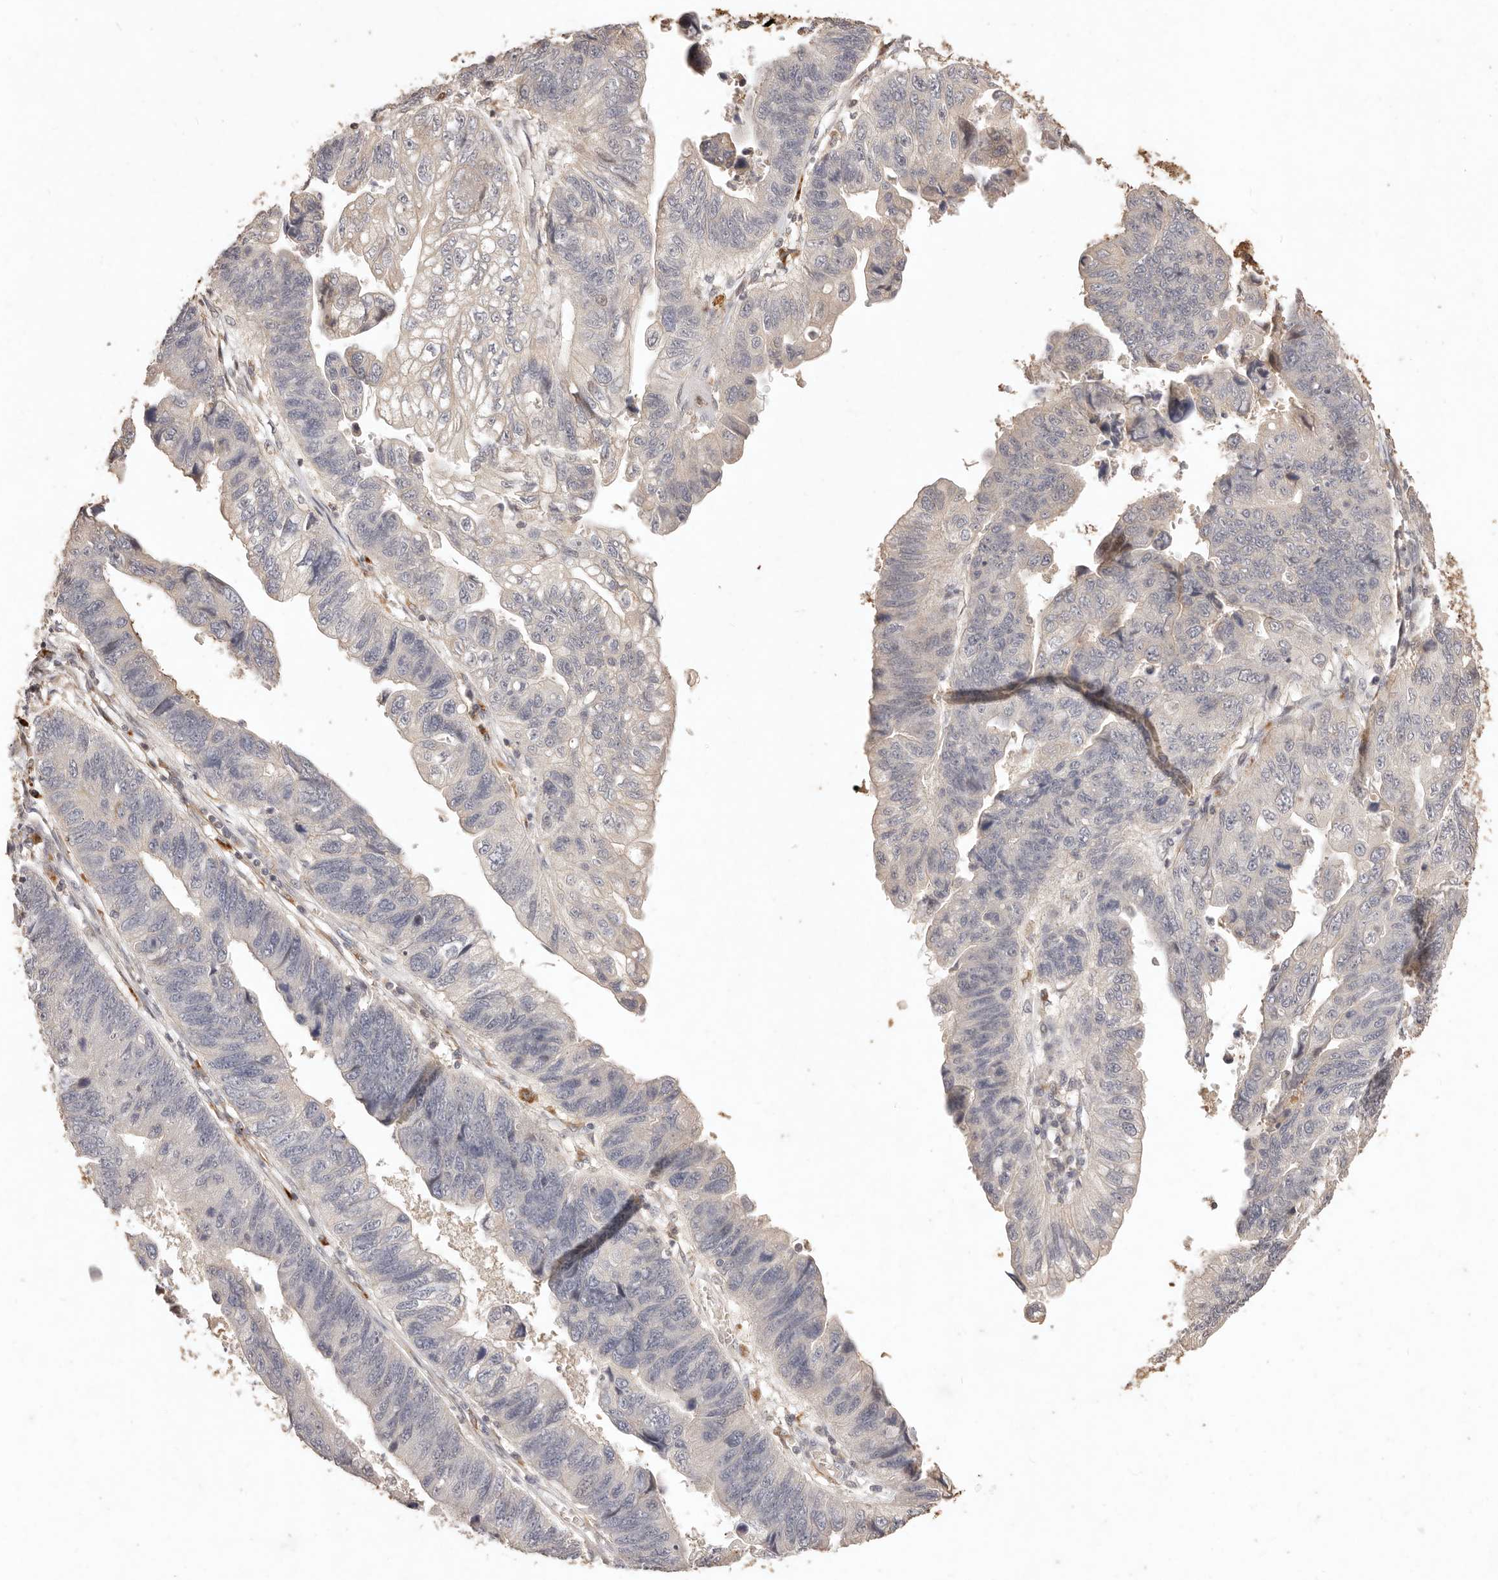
{"staining": {"intensity": "negative", "quantity": "none", "location": "none"}, "tissue": "stomach cancer", "cell_type": "Tumor cells", "image_type": "cancer", "snomed": [{"axis": "morphology", "description": "Adenocarcinoma, NOS"}, {"axis": "topography", "description": "Stomach"}], "caption": "A micrograph of human stomach cancer is negative for staining in tumor cells.", "gene": "KIF9", "patient": {"sex": "male", "age": 59}}